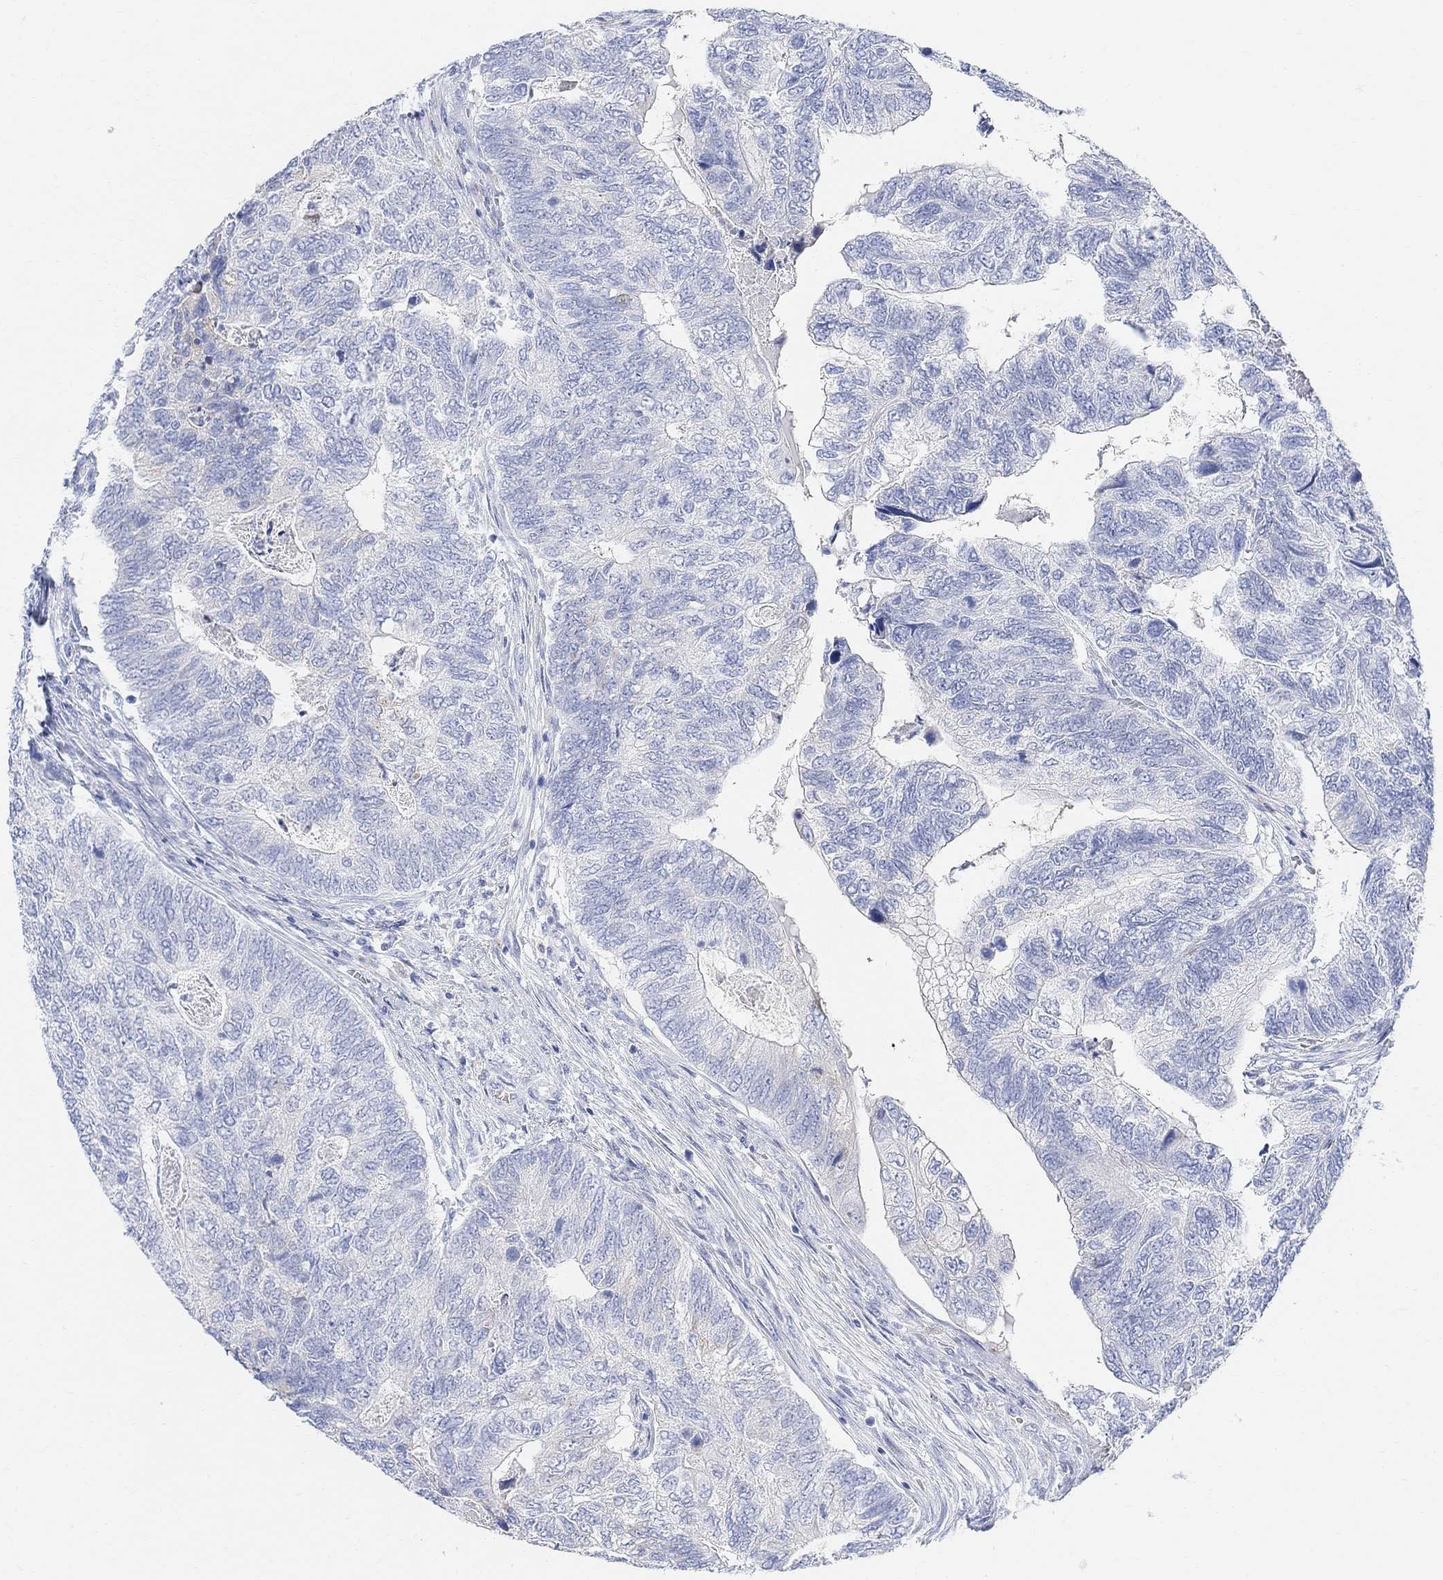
{"staining": {"intensity": "negative", "quantity": "none", "location": "none"}, "tissue": "colorectal cancer", "cell_type": "Tumor cells", "image_type": "cancer", "snomed": [{"axis": "morphology", "description": "Adenocarcinoma, NOS"}, {"axis": "topography", "description": "Colon"}], "caption": "This is an immunohistochemistry photomicrograph of colorectal cancer. There is no expression in tumor cells.", "gene": "RETNLB", "patient": {"sex": "female", "age": 67}}